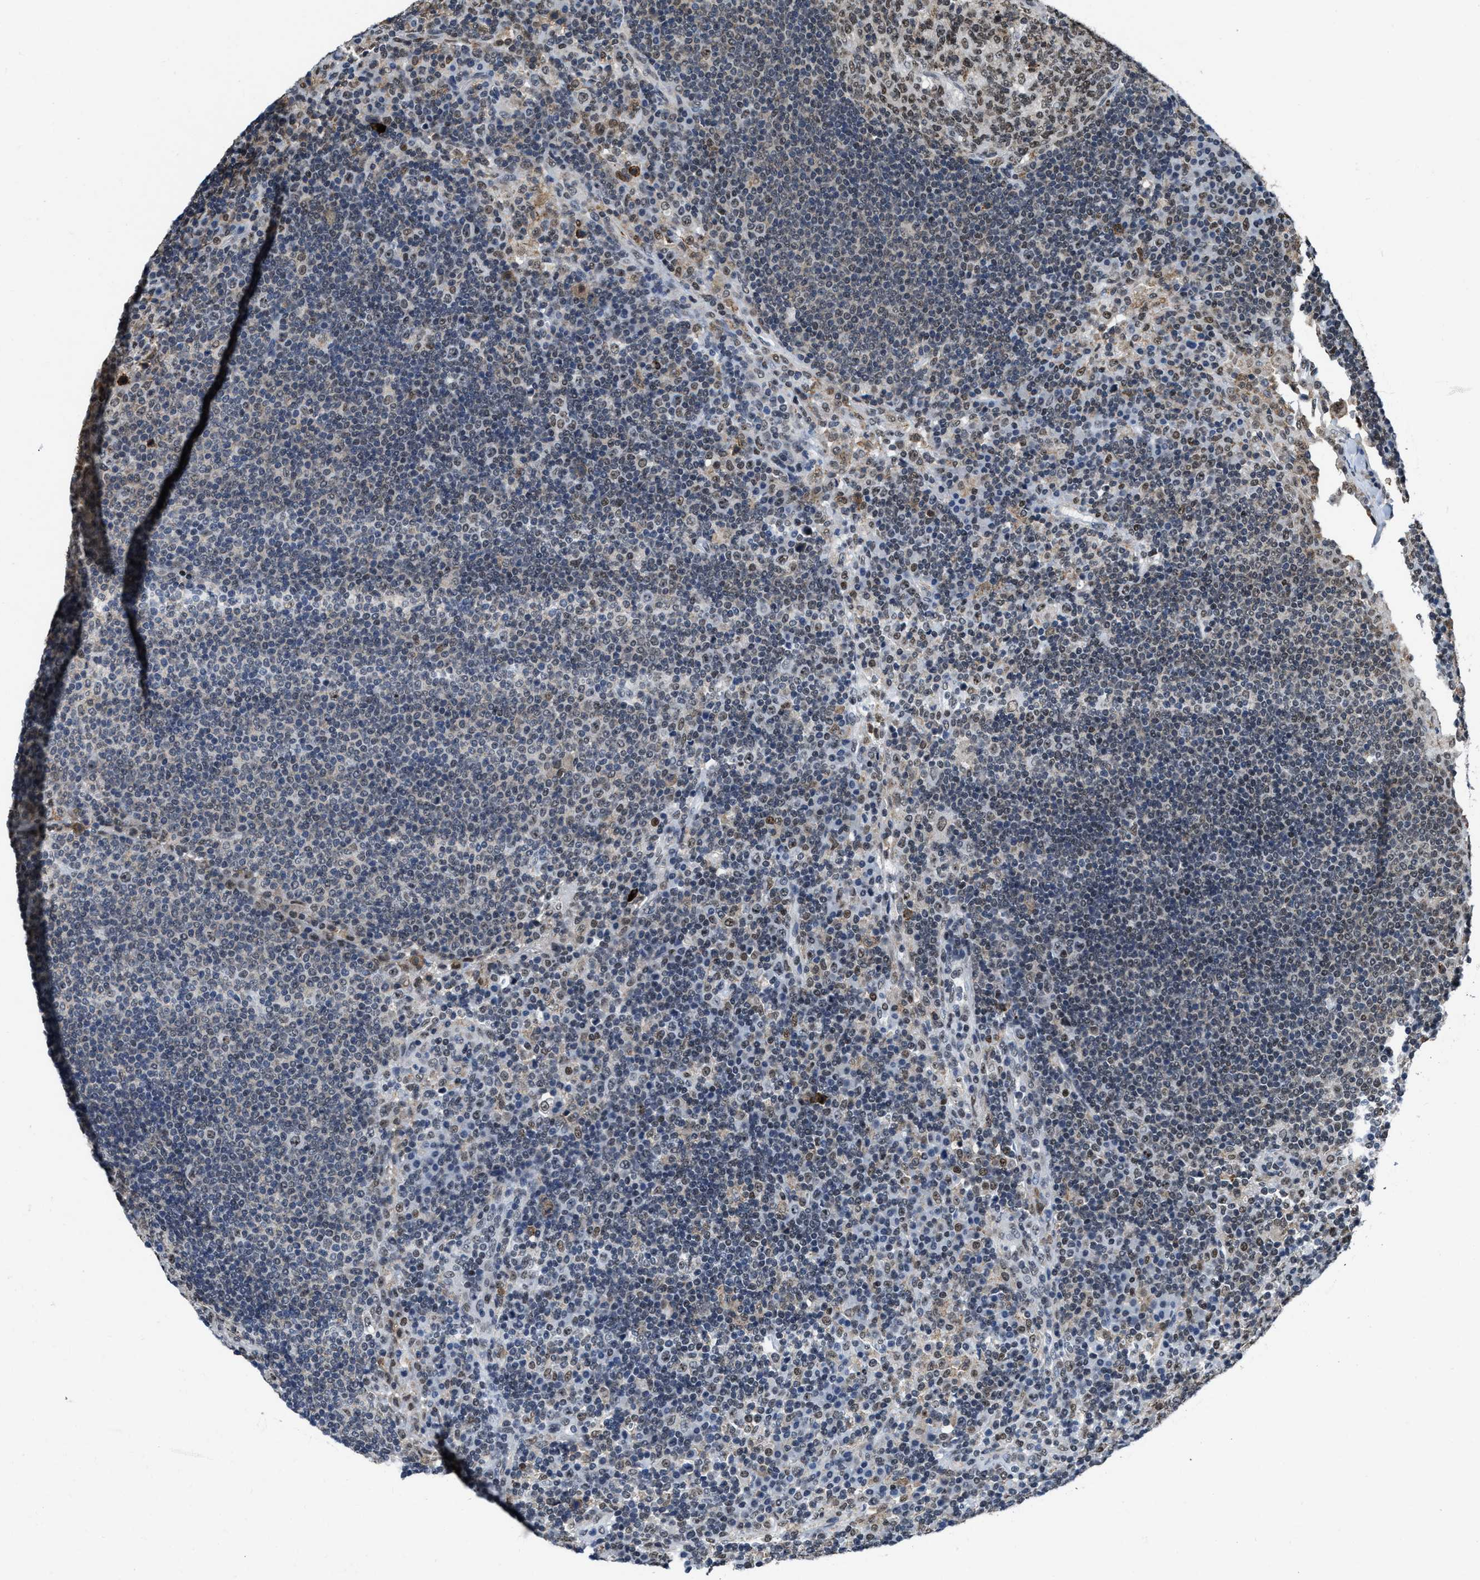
{"staining": {"intensity": "moderate", "quantity": ">75%", "location": "nuclear"}, "tissue": "lymph node", "cell_type": "Germinal center cells", "image_type": "normal", "snomed": [{"axis": "morphology", "description": "Normal tissue, NOS"}, {"axis": "topography", "description": "Lymph node"}], "caption": "Protein expression analysis of unremarkable lymph node demonstrates moderate nuclear staining in about >75% of germinal center cells.", "gene": "SUPT16H", "patient": {"sex": "female", "age": 53}}